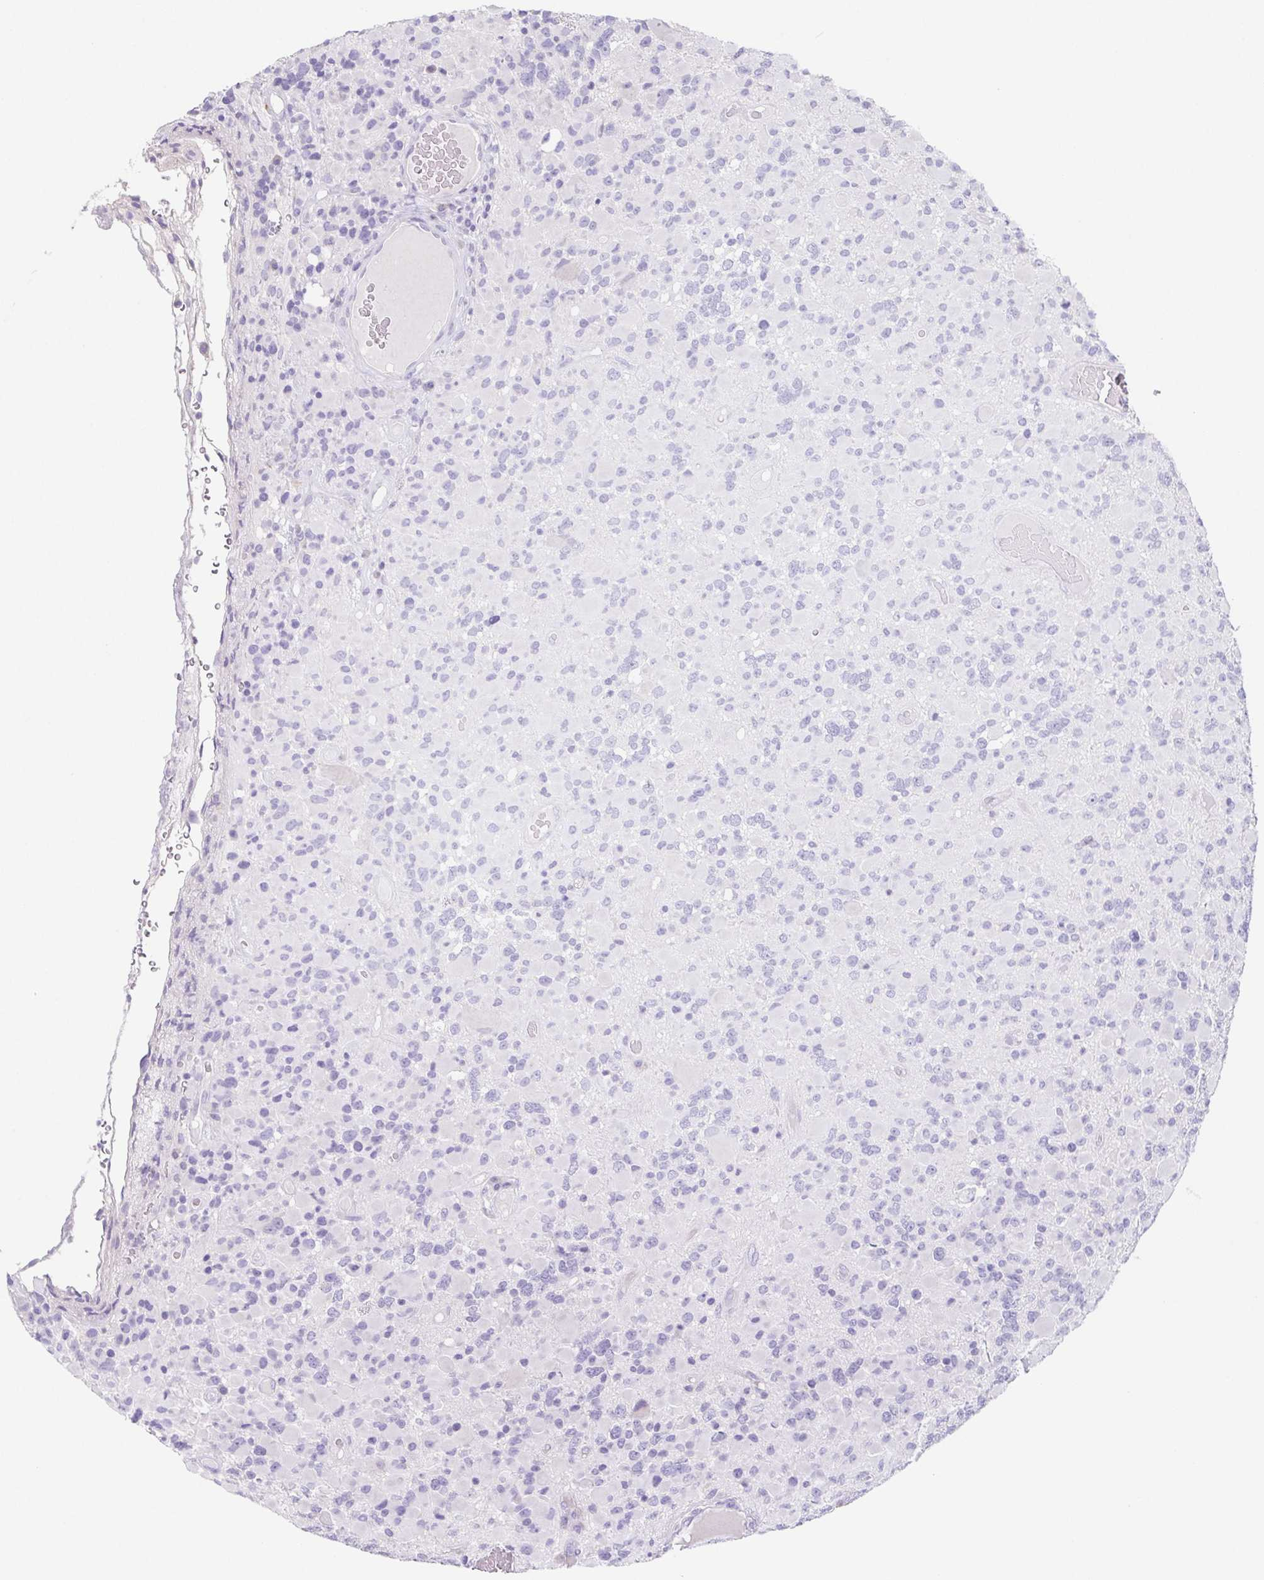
{"staining": {"intensity": "negative", "quantity": "none", "location": "none"}, "tissue": "glioma", "cell_type": "Tumor cells", "image_type": "cancer", "snomed": [{"axis": "morphology", "description": "Glioma, malignant, High grade"}, {"axis": "topography", "description": "Brain"}], "caption": "This is a photomicrograph of immunohistochemistry (IHC) staining of glioma, which shows no staining in tumor cells. (DAB (3,3'-diaminobenzidine) IHC with hematoxylin counter stain).", "gene": "HDGFL1", "patient": {"sex": "female", "age": 40}}